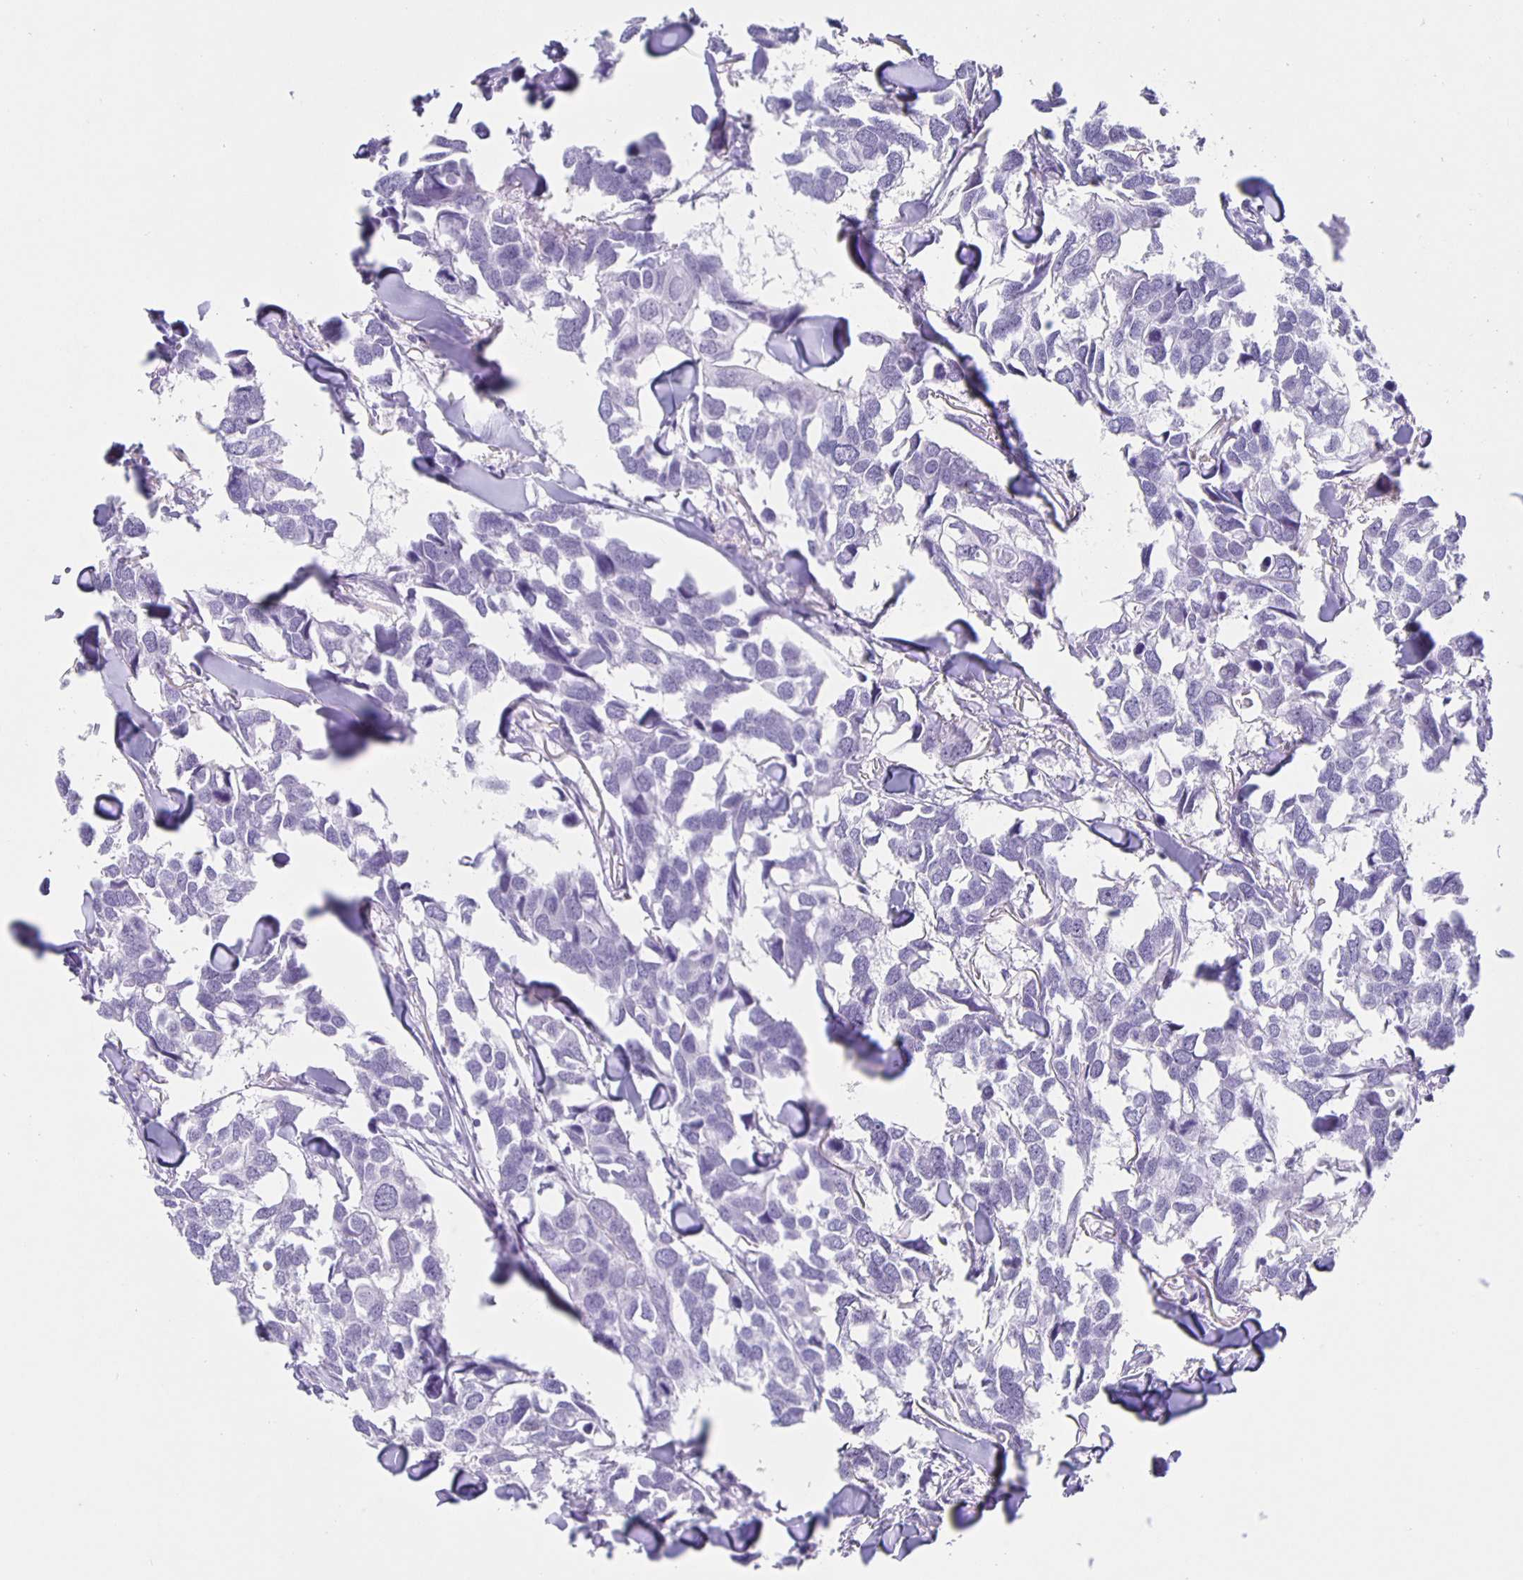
{"staining": {"intensity": "negative", "quantity": "none", "location": "none"}, "tissue": "breast cancer", "cell_type": "Tumor cells", "image_type": "cancer", "snomed": [{"axis": "morphology", "description": "Duct carcinoma"}, {"axis": "topography", "description": "Breast"}], "caption": "DAB immunohistochemical staining of breast cancer (invasive ductal carcinoma) exhibits no significant positivity in tumor cells.", "gene": "TPPP", "patient": {"sex": "female", "age": 83}}